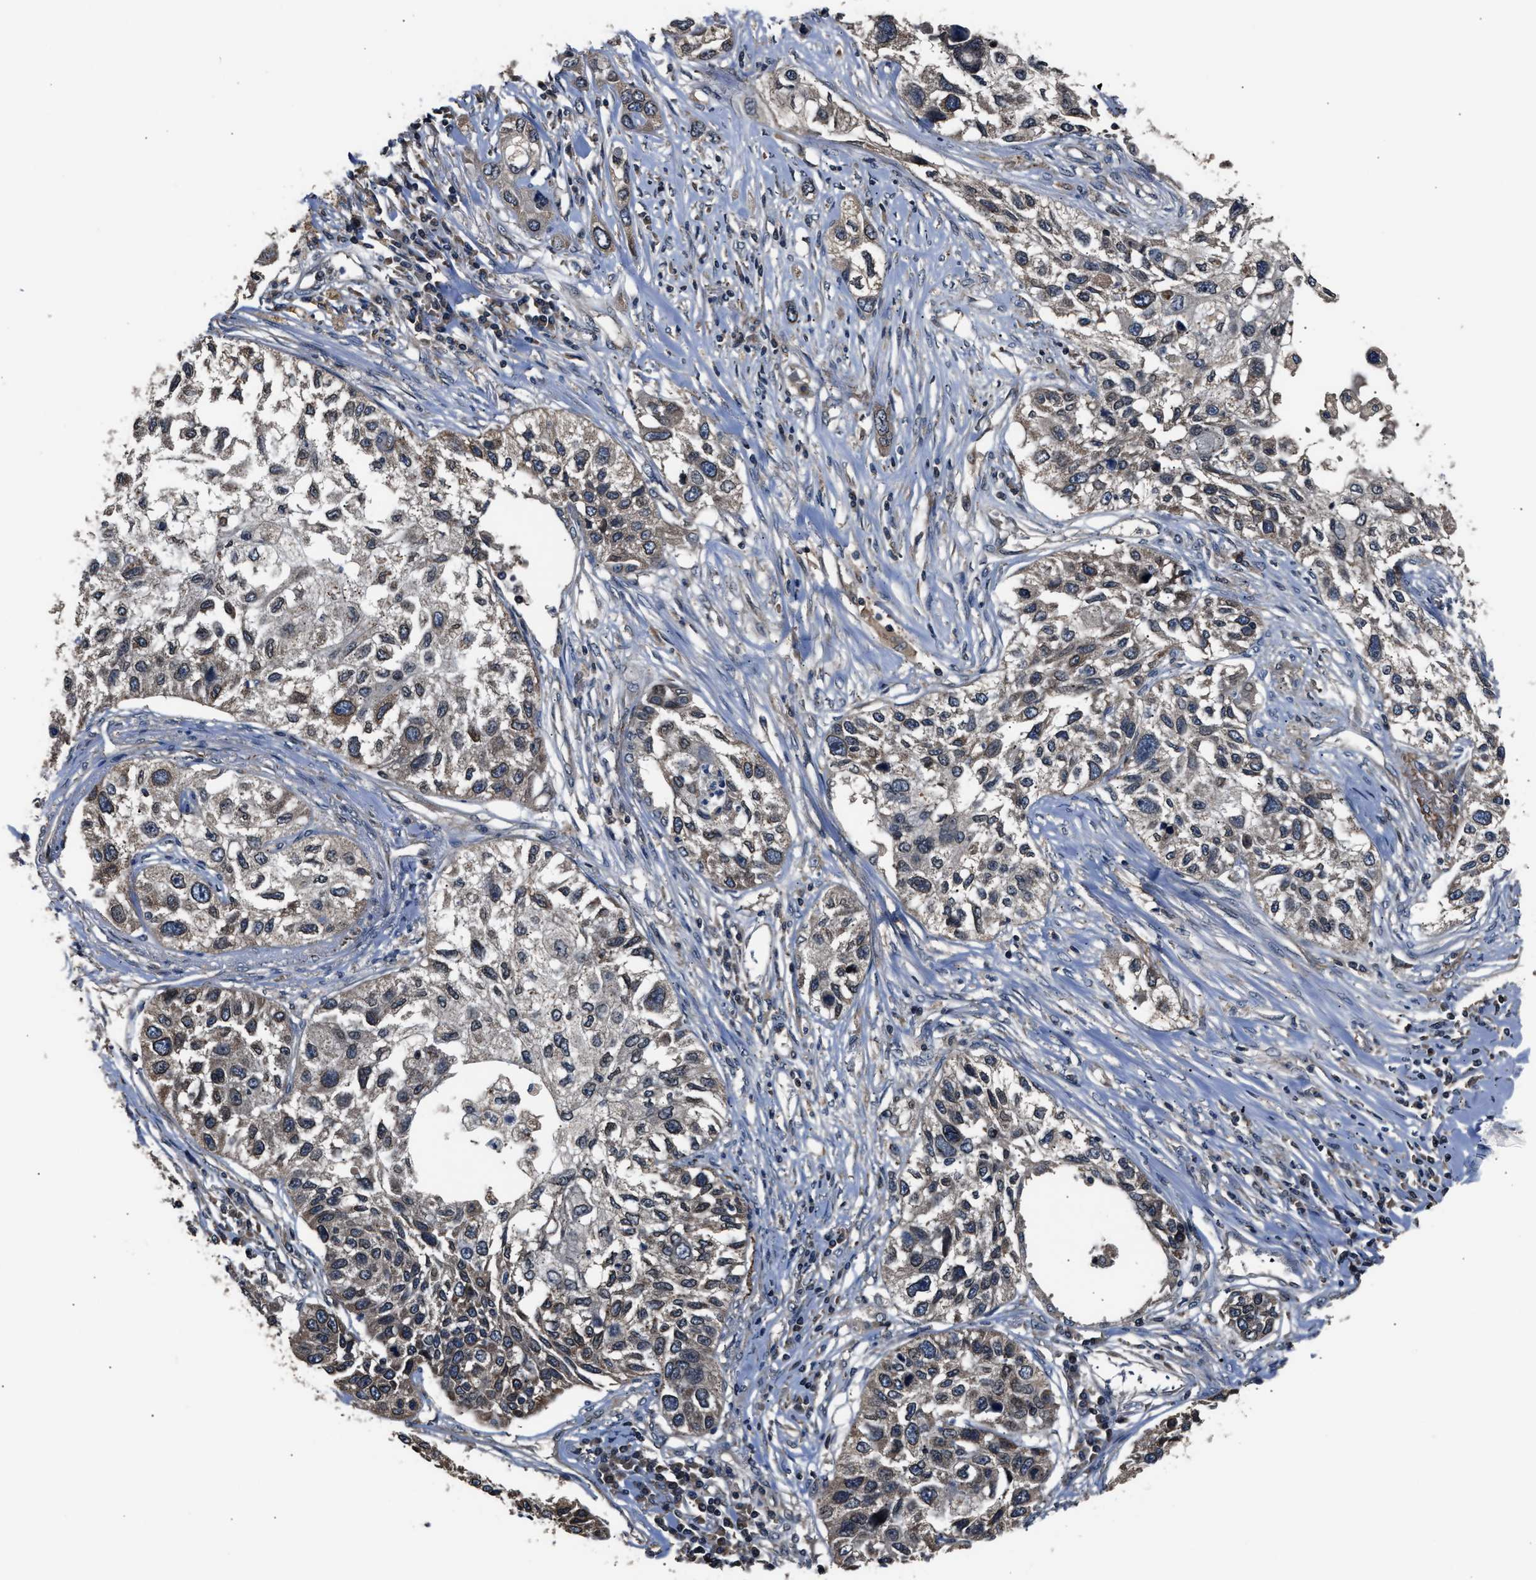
{"staining": {"intensity": "weak", "quantity": "25%-75%", "location": "cytoplasmic/membranous"}, "tissue": "lung cancer", "cell_type": "Tumor cells", "image_type": "cancer", "snomed": [{"axis": "morphology", "description": "Squamous cell carcinoma, NOS"}, {"axis": "topography", "description": "Lung"}], "caption": "Squamous cell carcinoma (lung) was stained to show a protein in brown. There is low levels of weak cytoplasmic/membranous positivity in about 25%-75% of tumor cells. (brown staining indicates protein expression, while blue staining denotes nuclei).", "gene": "TNRC18", "patient": {"sex": "male", "age": 71}}